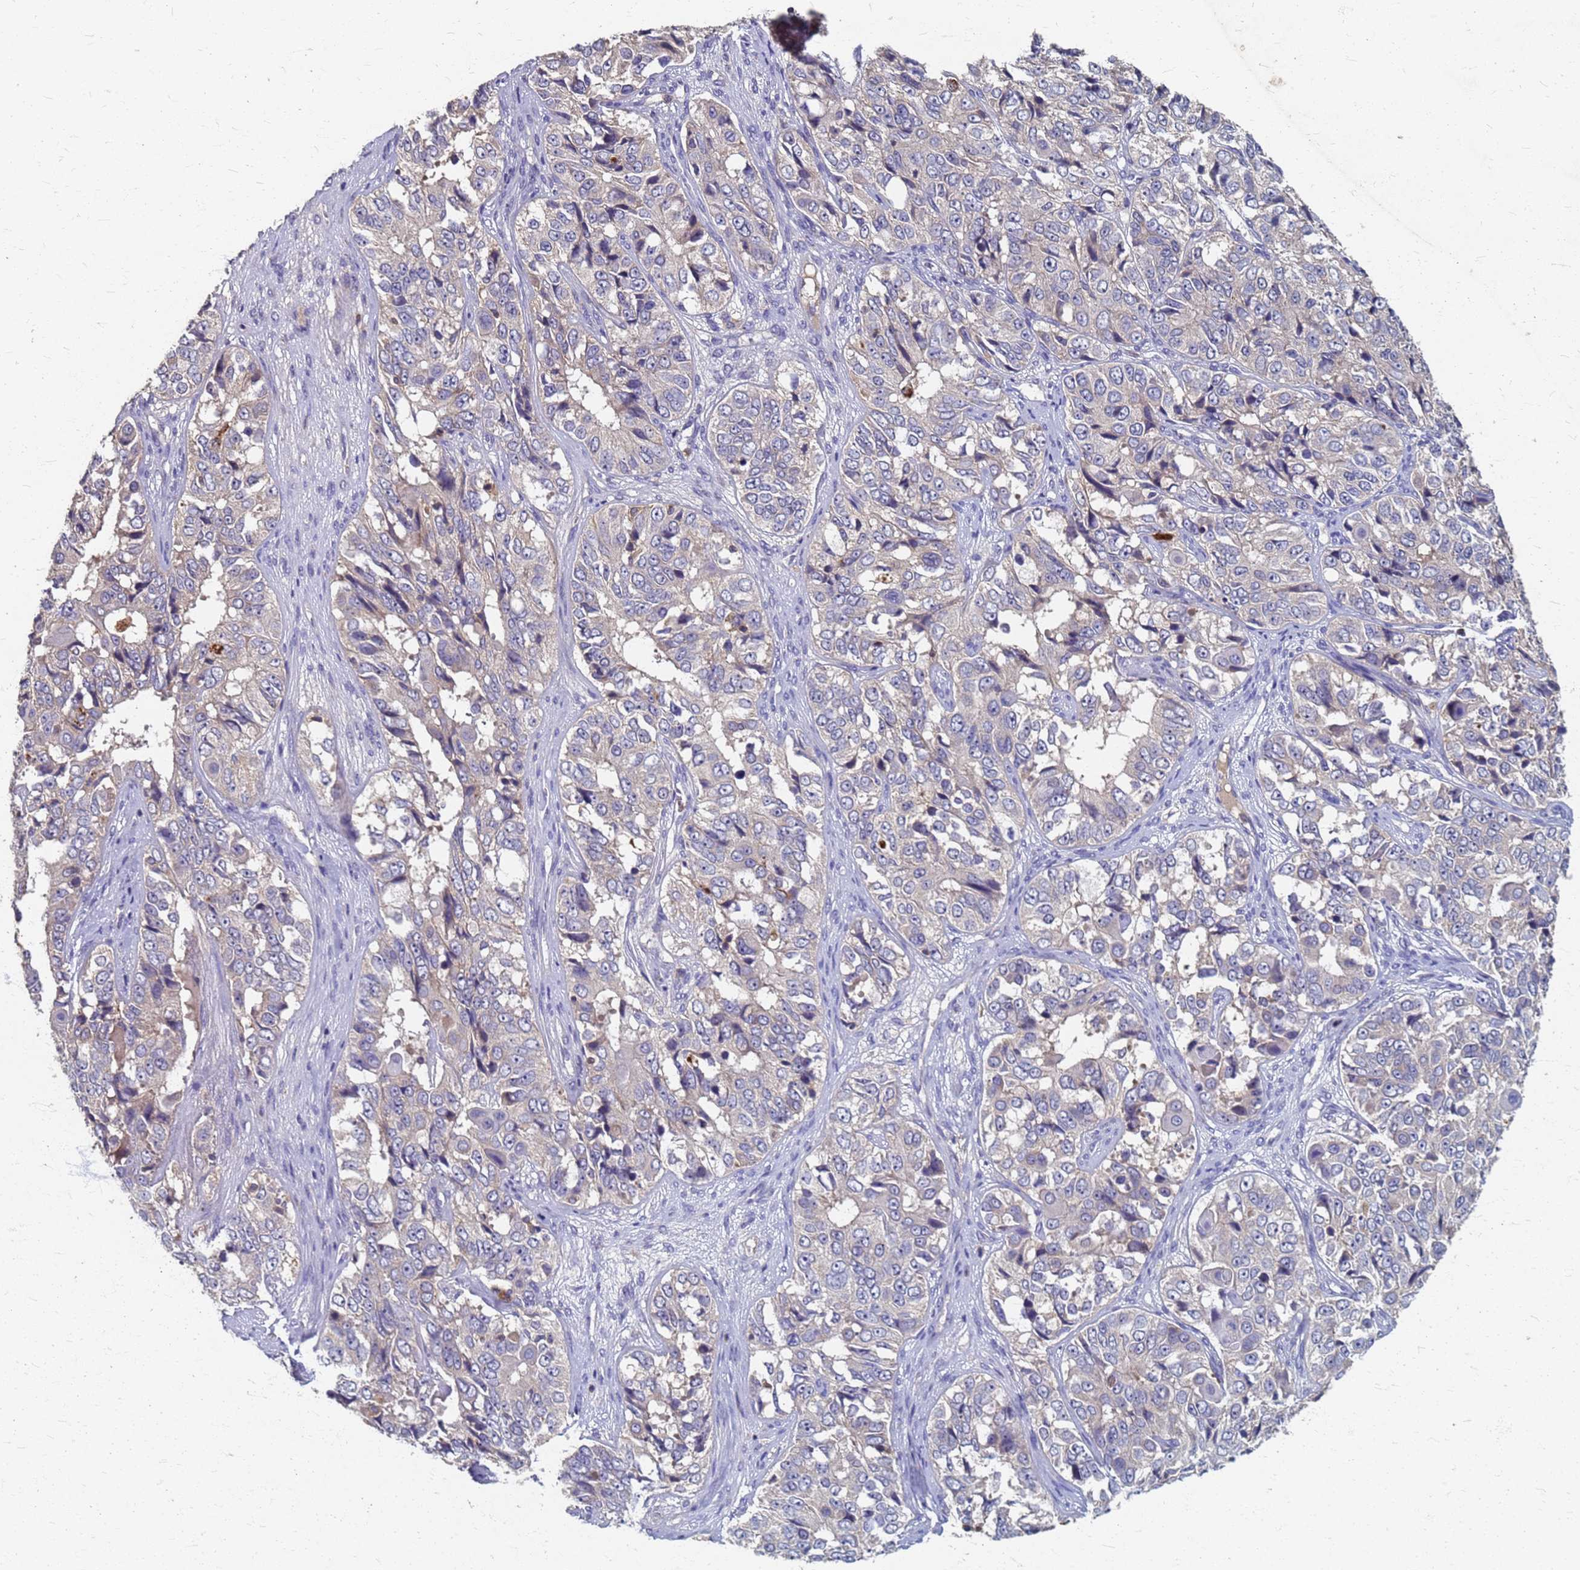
{"staining": {"intensity": "negative", "quantity": "none", "location": "none"}, "tissue": "ovarian cancer", "cell_type": "Tumor cells", "image_type": "cancer", "snomed": [{"axis": "morphology", "description": "Carcinoma, endometroid"}, {"axis": "topography", "description": "Ovary"}], "caption": "This micrograph is of ovarian endometroid carcinoma stained with IHC to label a protein in brown with the nuclei are counter-stained blue. There is no positivity in tumor cells. The staining was performed using DAB (3,3'-diaminobenzidine) to visualize the protein expression in brown, while the nuclei were stained in blue with hematoxylin (Magnification: 20x).", "gene": "KRCC1", "patient": {"sex": "female", "age": 51}}